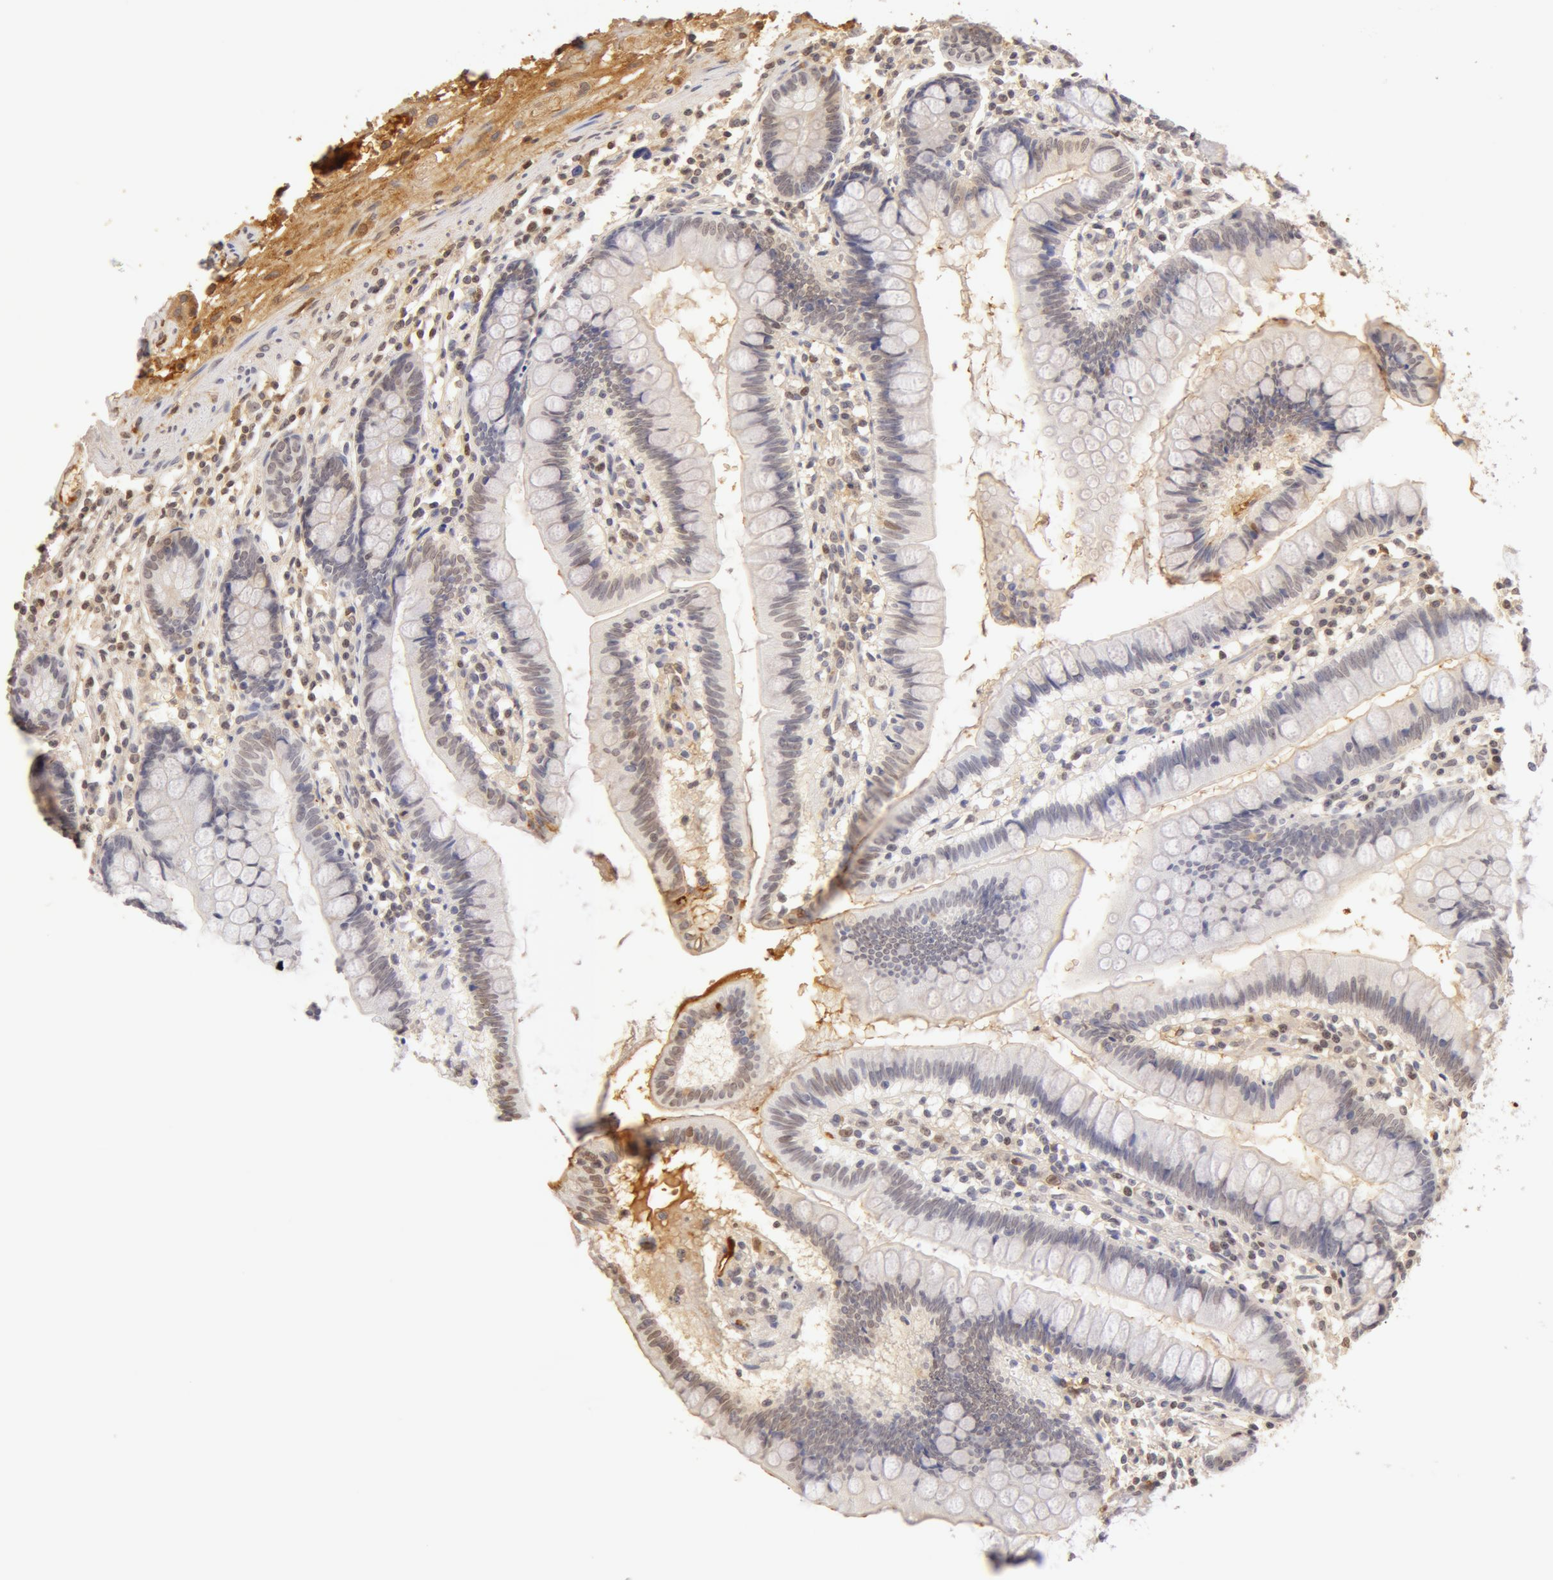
{"staining": {"intensity": "negative", "quantity": "none", "location": "none"}, "tissue": "small intestine", "cell_type": "Glandular cells", "image_type": "normal", "snomed": [{"axis": "morphology", "description": "Normal tissue, NOS"}, {"axis": "topography", "description": "Small intestine"}], "caption": "This is an immunohistochemistry (IHC) micrograph of benign small intestine. There is no expression in glandular cells.", "gene": "AHSG", "patient": {"sex": "female", "age": 51}}